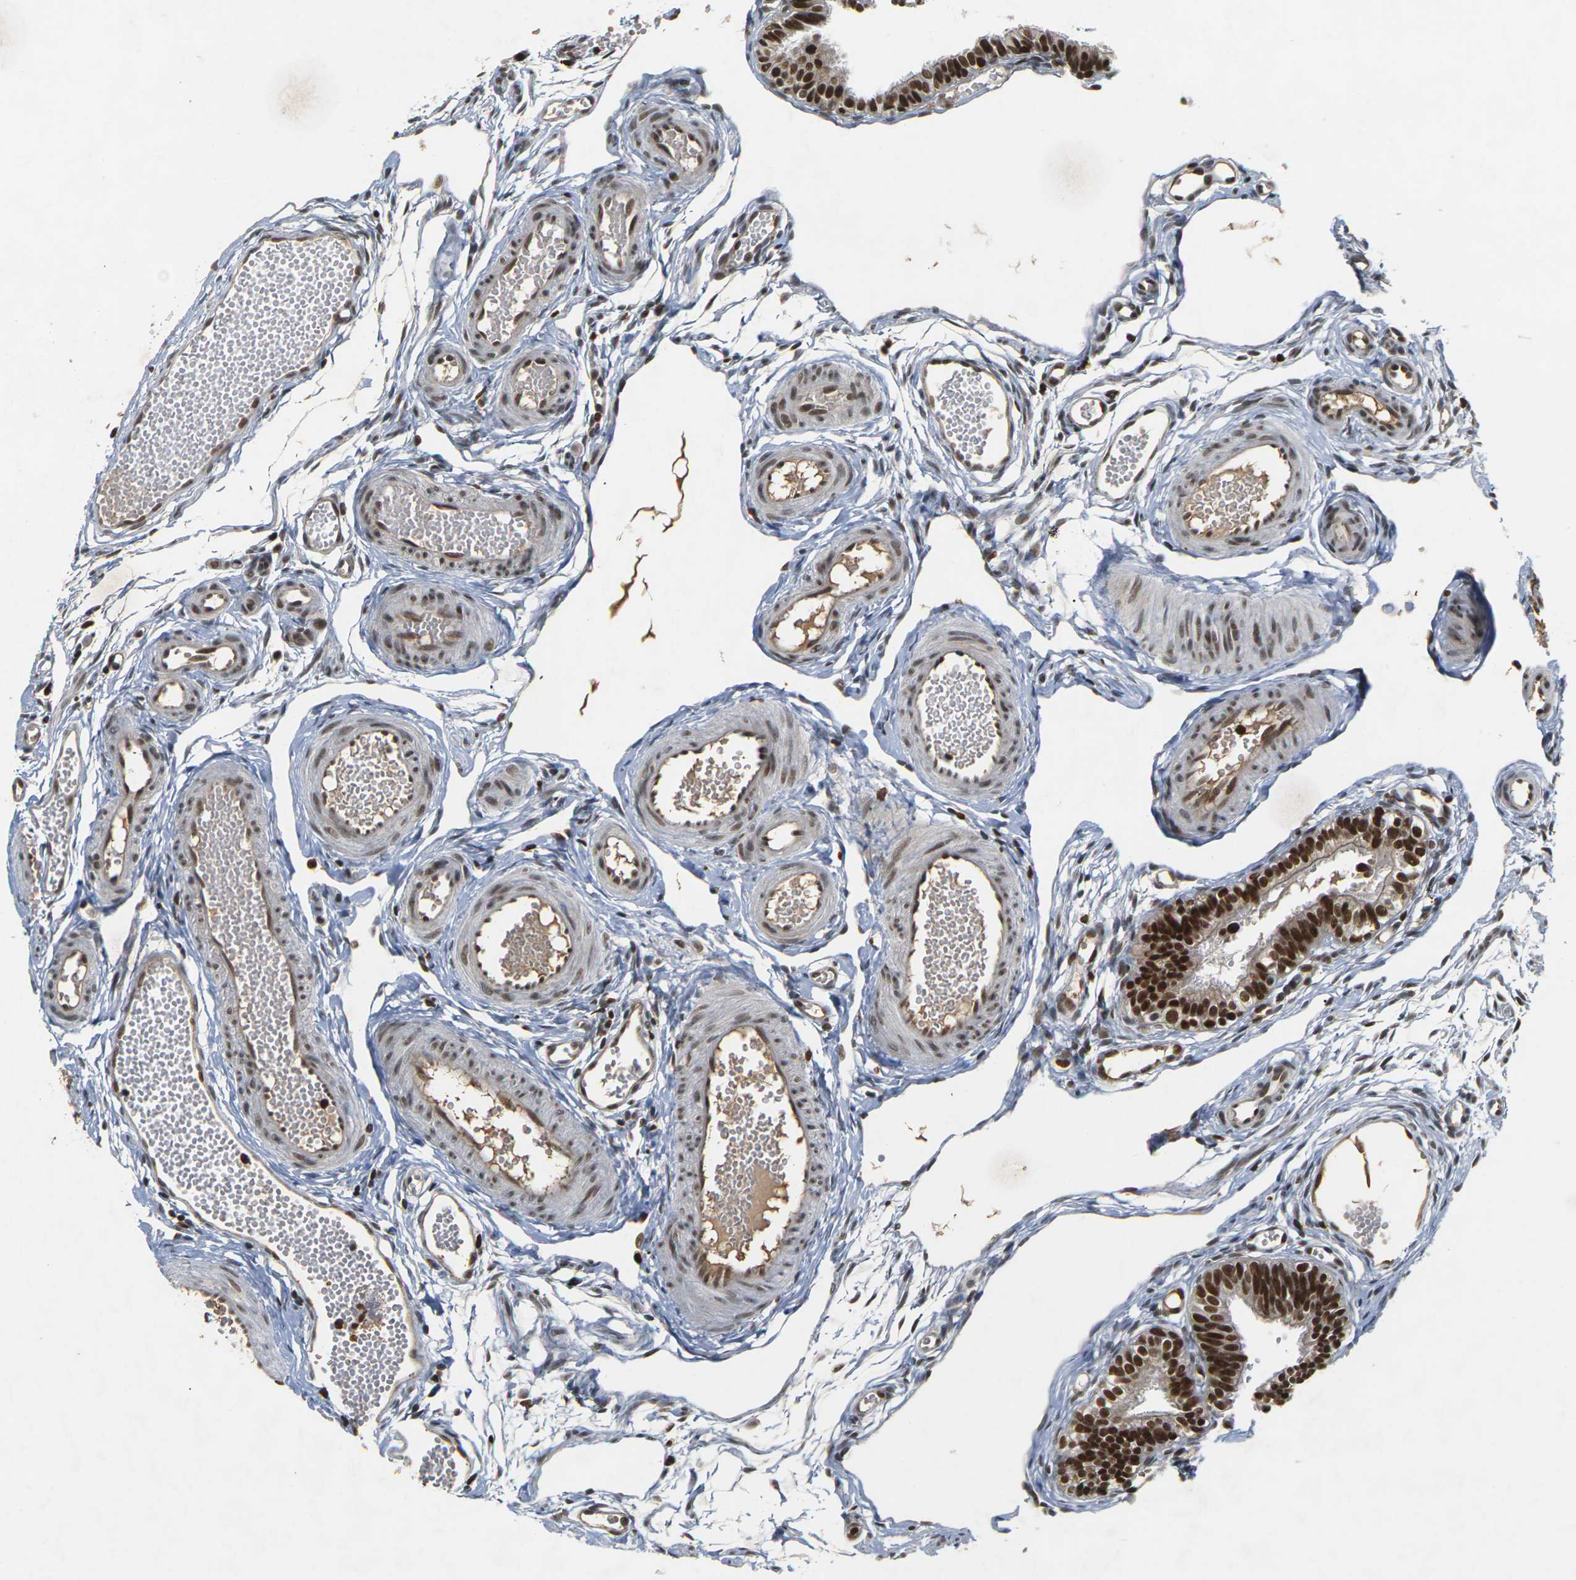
{"staining": {"intensity": "strong", "quantity": ">75%", "location": "cytoplasmic/membranous,nuclear"}, "tissue": "fallopian tube", "cell_type": "Glandular cells", "image_type": "normal", "snomed": [{"axis": "morphology", "description": "Normal tissue, NOS"}, {"axis": "topography", "description": "Fallopian tube"}, {"axis": "topography", "description": "Placenta"}], "caption": "Protein staining demonstrates strong cytoplasmic/membranous,nuclear expression in approximately >75% of glandular cells in unremarkable fallopian tube.", "gene": "NELFA", "patient": {"sex": "female", "age": 34}}